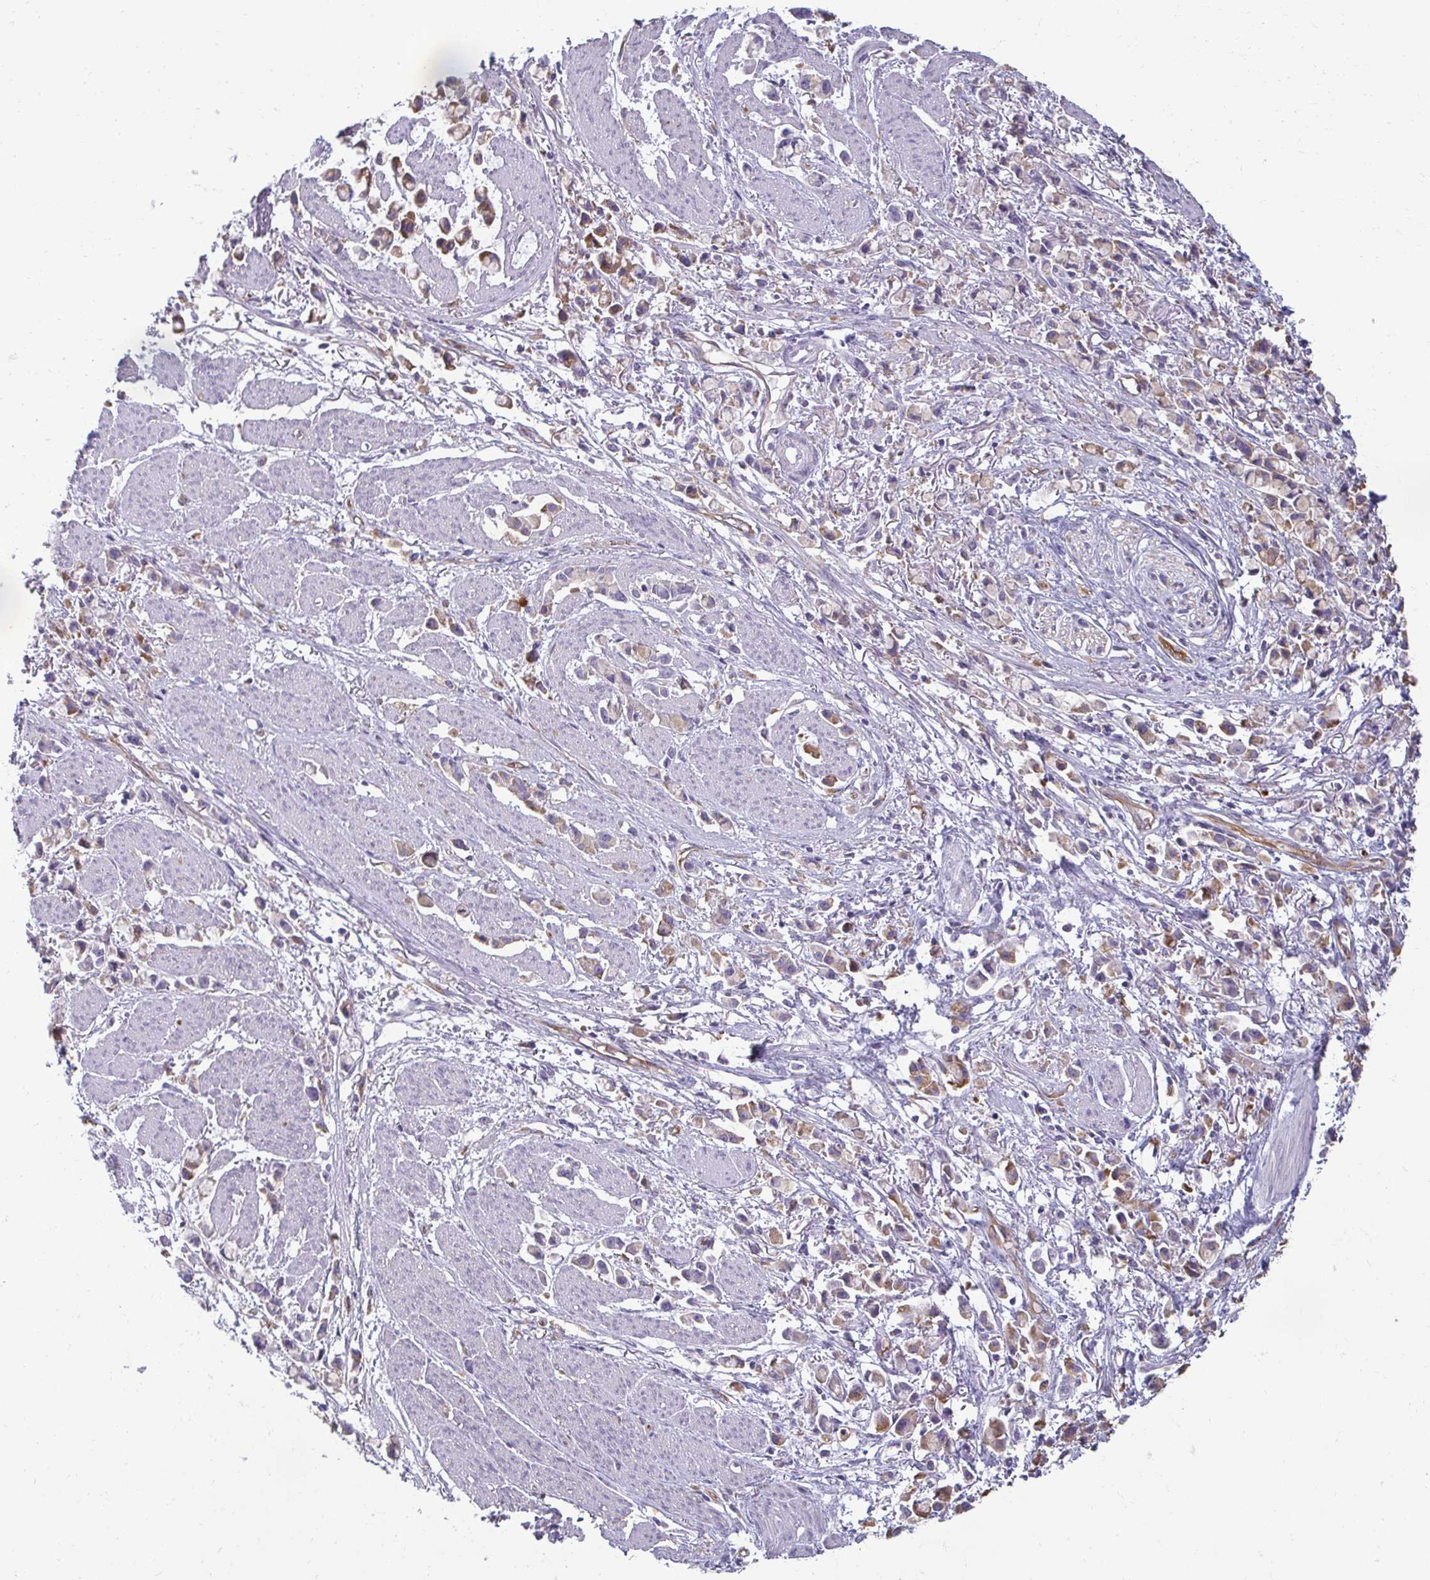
{"staining": {"intensity": "weak", "quantity": "25%-75%", "location": "cytoplasmic/membranous"}, "tissue": "stomach cancer", "cell_type": "Tumor cells", "image_type": "cancer", "snomed": [{"axis": "morphology", "description": "Adenocarcinoma, NOS"}, {"axis": "topography", "description": "Stomach"}], "caption": "Human stomach cancer (adenocarcinoma) stained with a brown dye exhibits weak cytoplasmic/membranous positive positivity in approximately 25%-75% of tumor cells.", "gene": "PDE2A", "patient": {"sex": "female", "age": 81}}